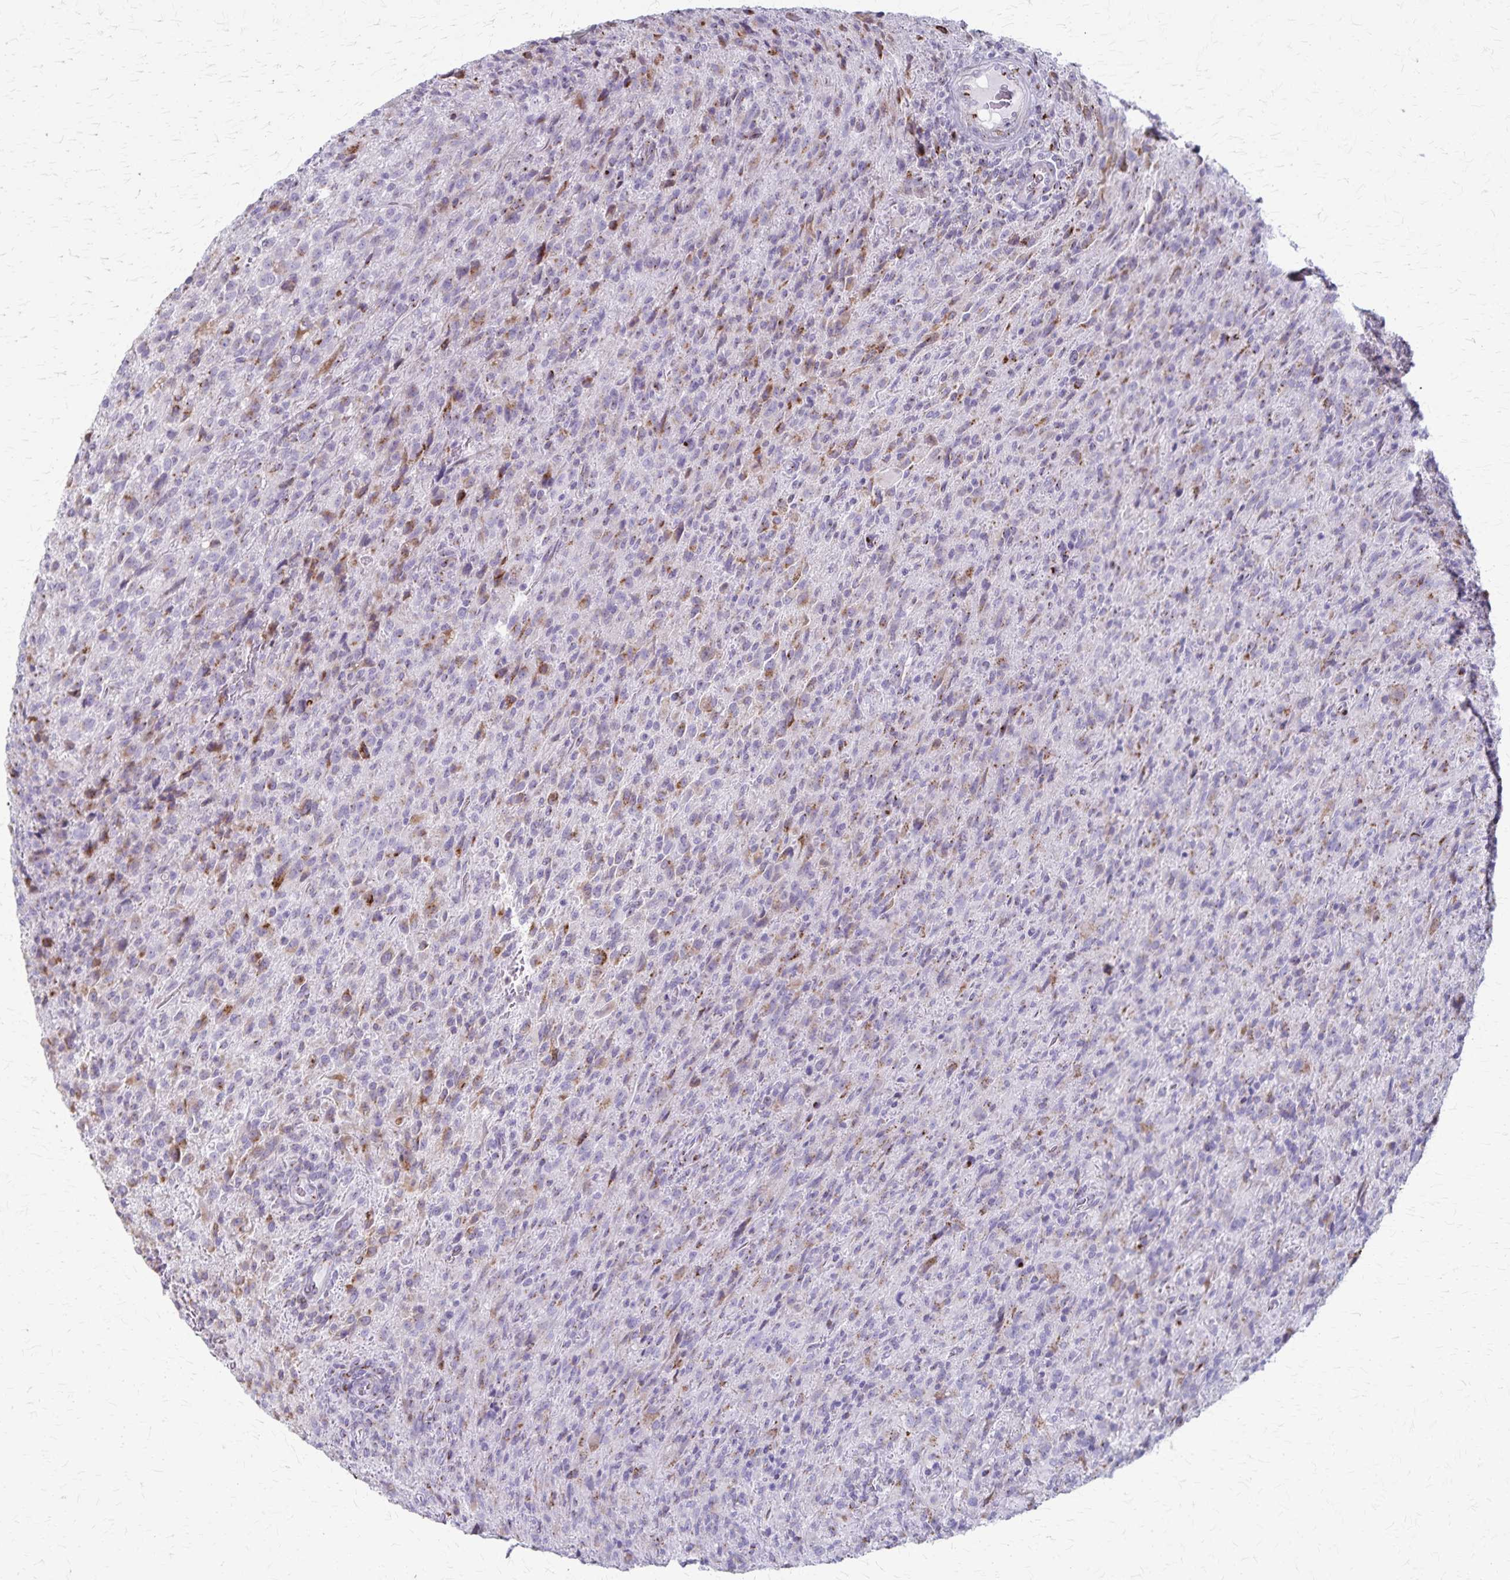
{"staining": {"intensity": "moderate", "quantity": "25%-75%", "location": "cytoplasmic/membranous"}, "tissue": "glioma", "cell_type": "Tumor cells", "image_type": "cancer", "snomed": [{"axis": "morphology", "description": "Glioma, malignant, High grade"}, {"axis": "topography", "description": "Brain"}], "caption": "This histopathology image exhibits IHC staining of glioma, with medium moderate cytoplasmic/membranous staining in approximately 25%-75% of tumor cells.", "gene": "MCFD2", "patient": {"sex": "male", "age": 68}}